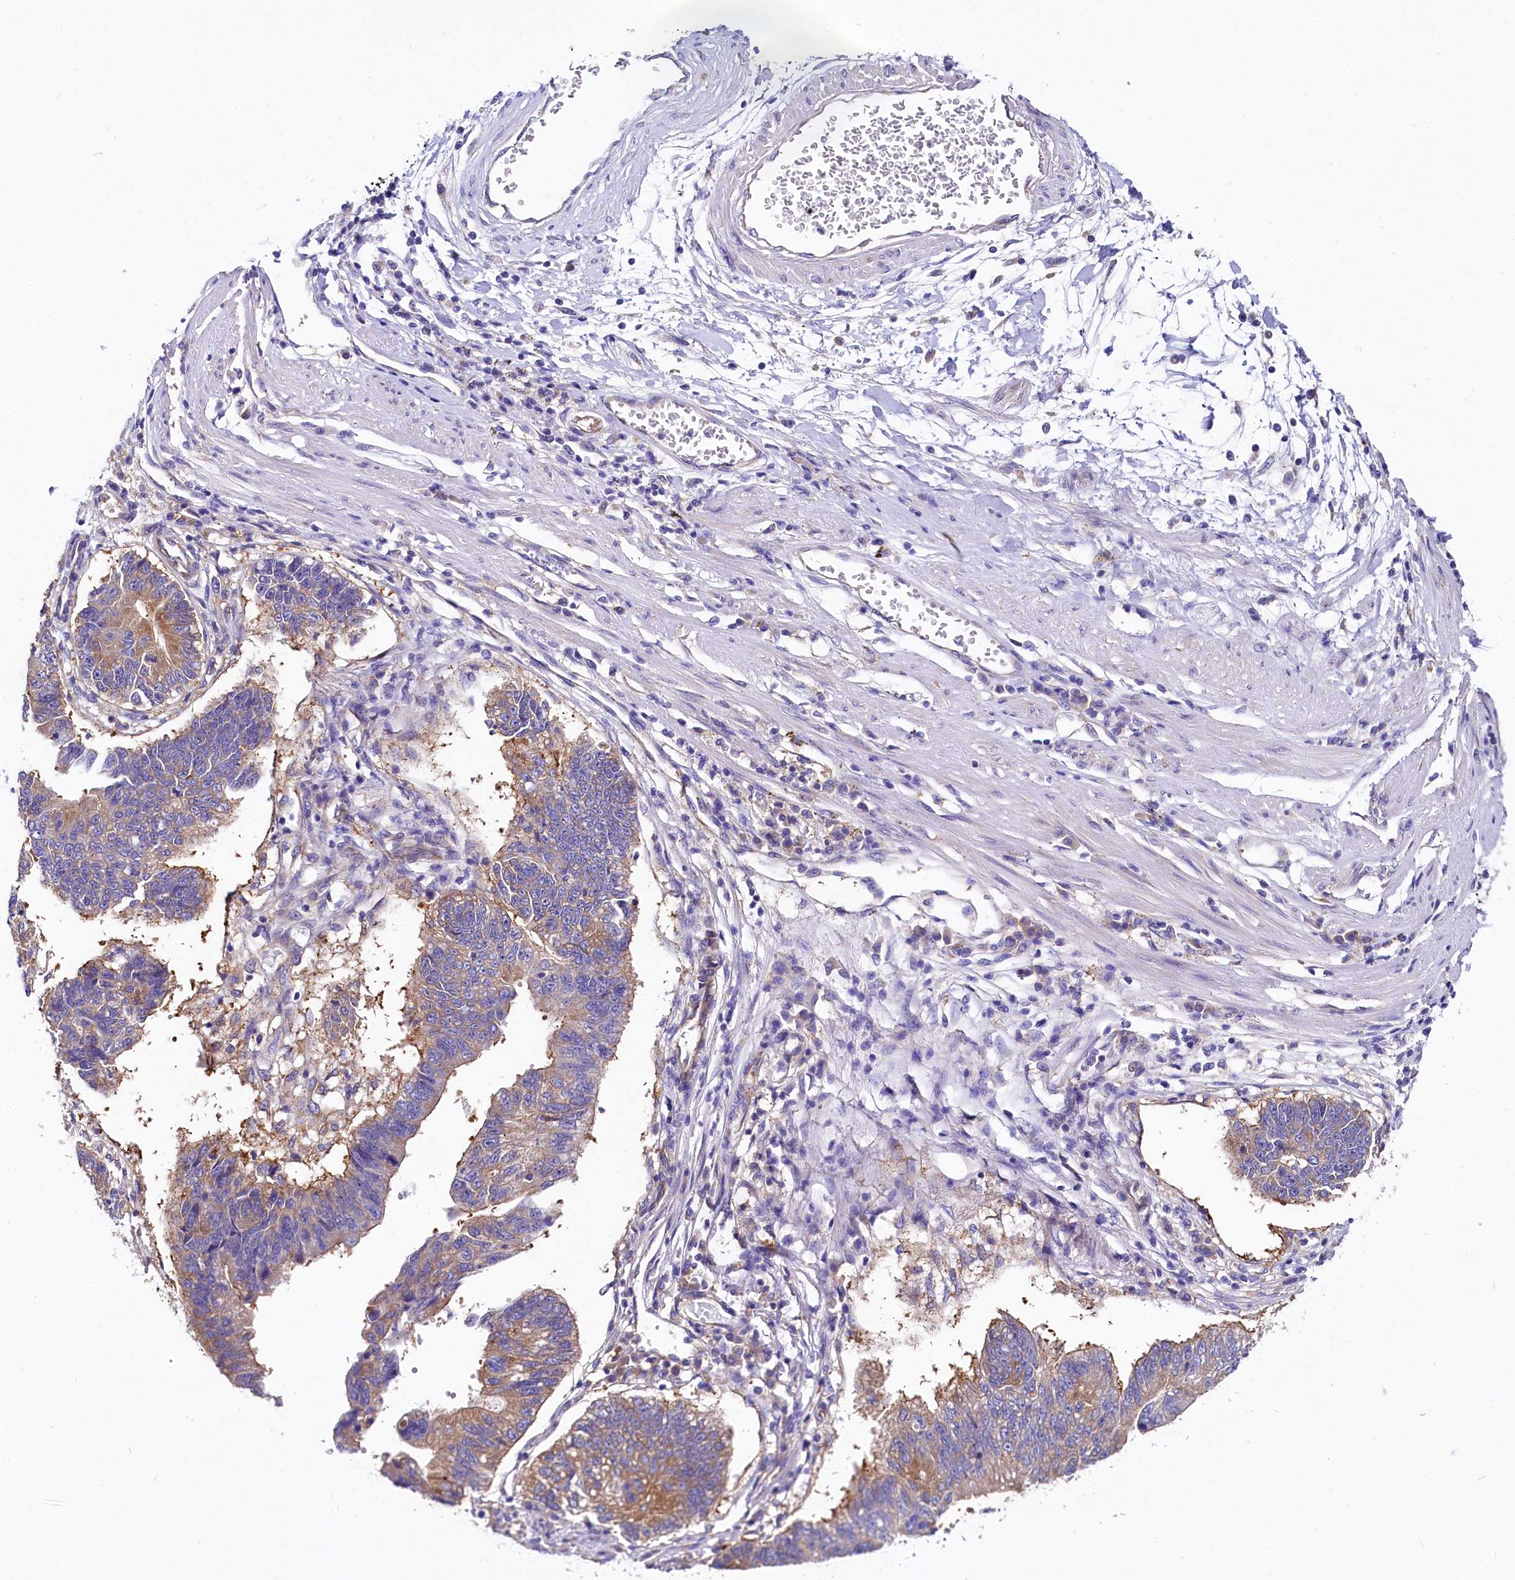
{"staining": {"intensity": "moderate", "quantity": "25%-75%", "location": "cytoplasmic/membranous"}, "tissue": "stomach cancer", "cell_type": "Tumor cells", "image_type": "cancer", "snomed": [{"axis": "morphology", "description": "Adenocarcinoma, NOS"}, {"axis": "topography", "description": "Stomach"}], "caption": "High-power microscopy captured an immunohistochemistry histopathology image of adenocarcinoma (stomach), revealing moderate cytoplasmic/membranous positivity in approximately 25%-75% of tumor cells.", "gene": "QARS1", "patient": {"sex": "male", "age": 59}}